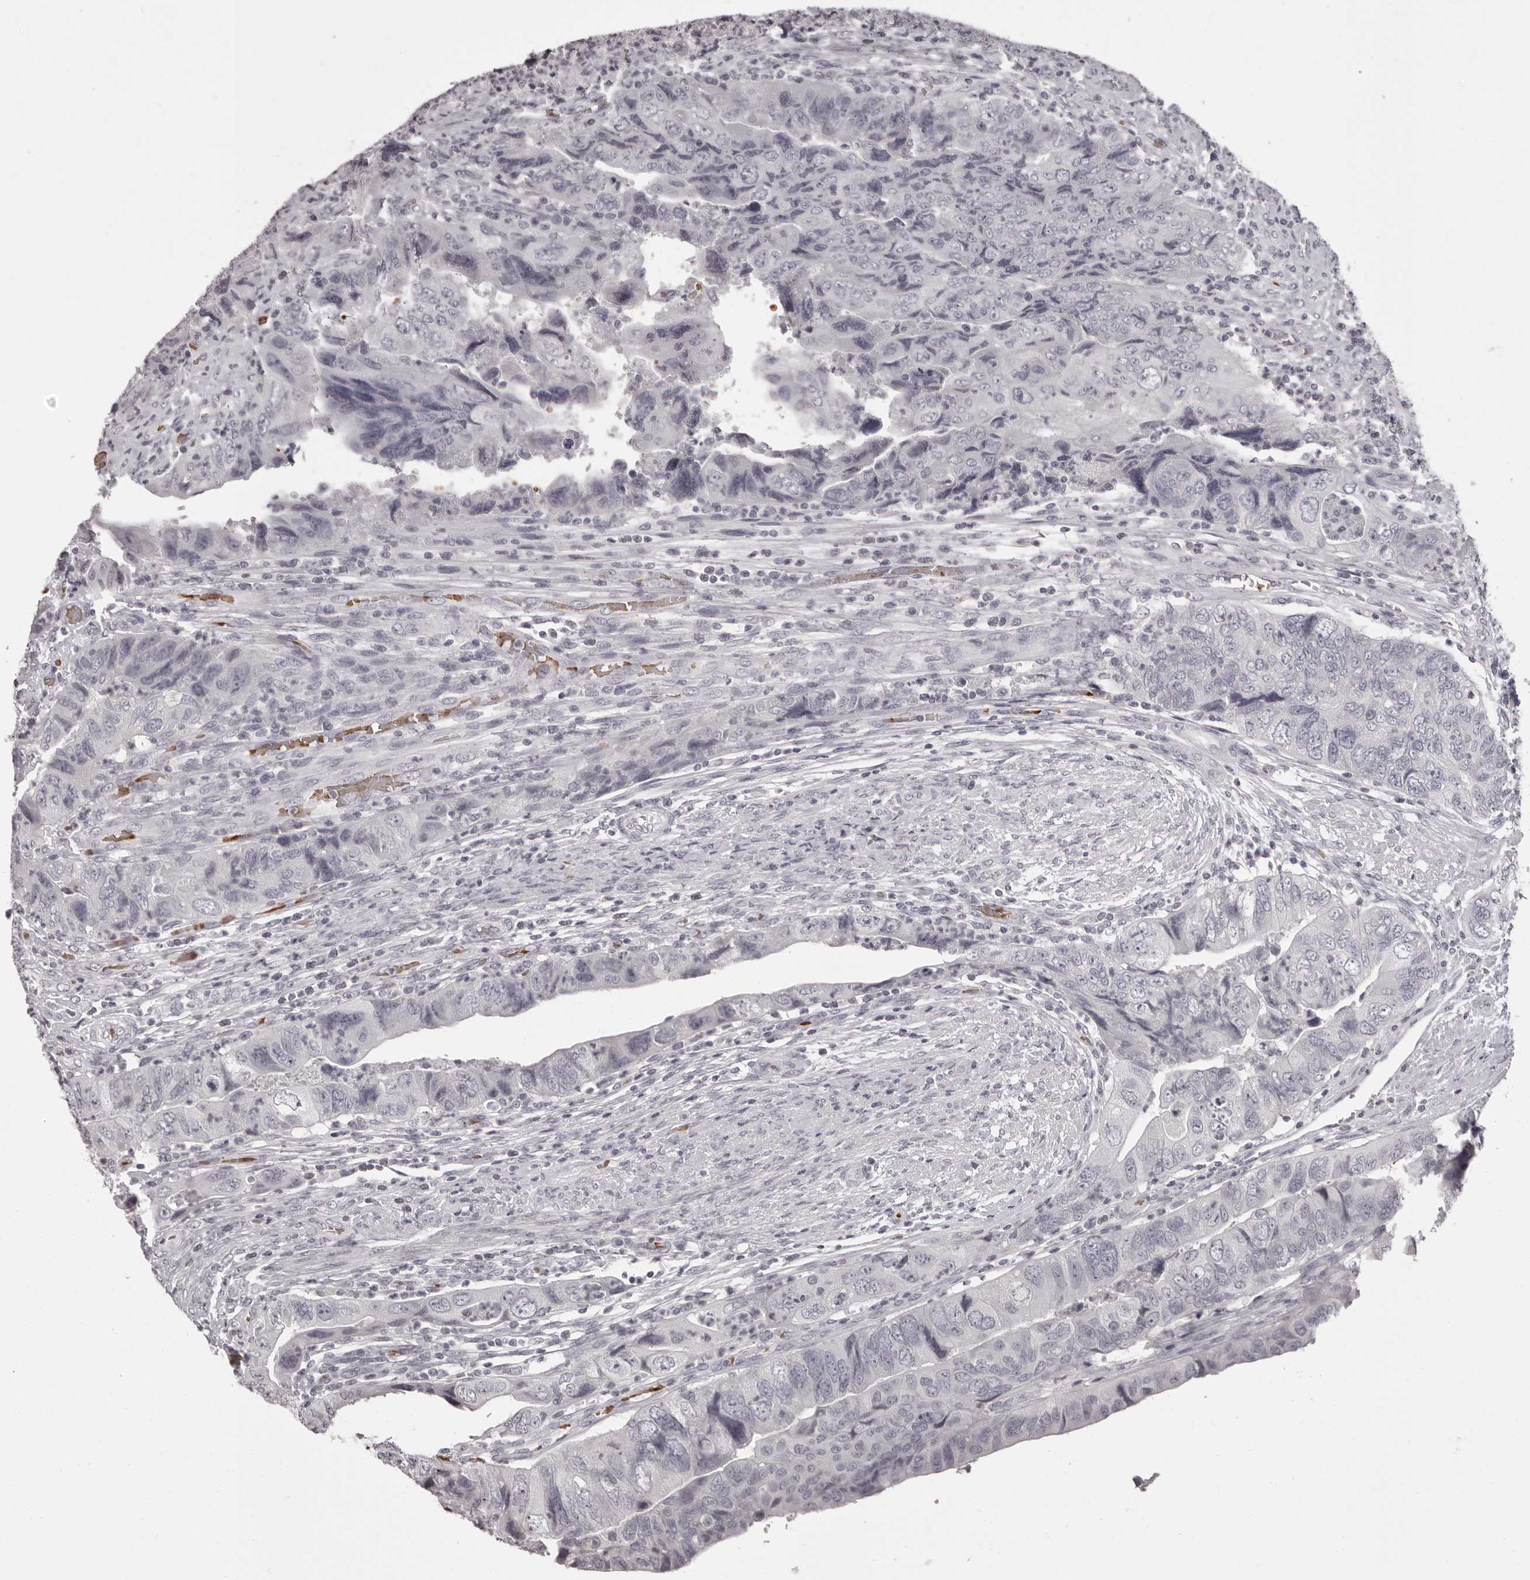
{"staining": {"intensity": "negative", "quantity": "none", "location": "none"}, "tissue": "colorectal cancer", "cell_type": "Tumor cells", "image_type": "cancer", "snomed": [{"axis": "morphology", "description": "Adenocarcinoma, NOS"}, {"axis": "topography", "description": "Rectum"}], "caption": "Tumor cells are negative for protein expression in human colorectal cancer.", "gene": "C8orf74", "patient": {"sex": "male", "age": 63}}